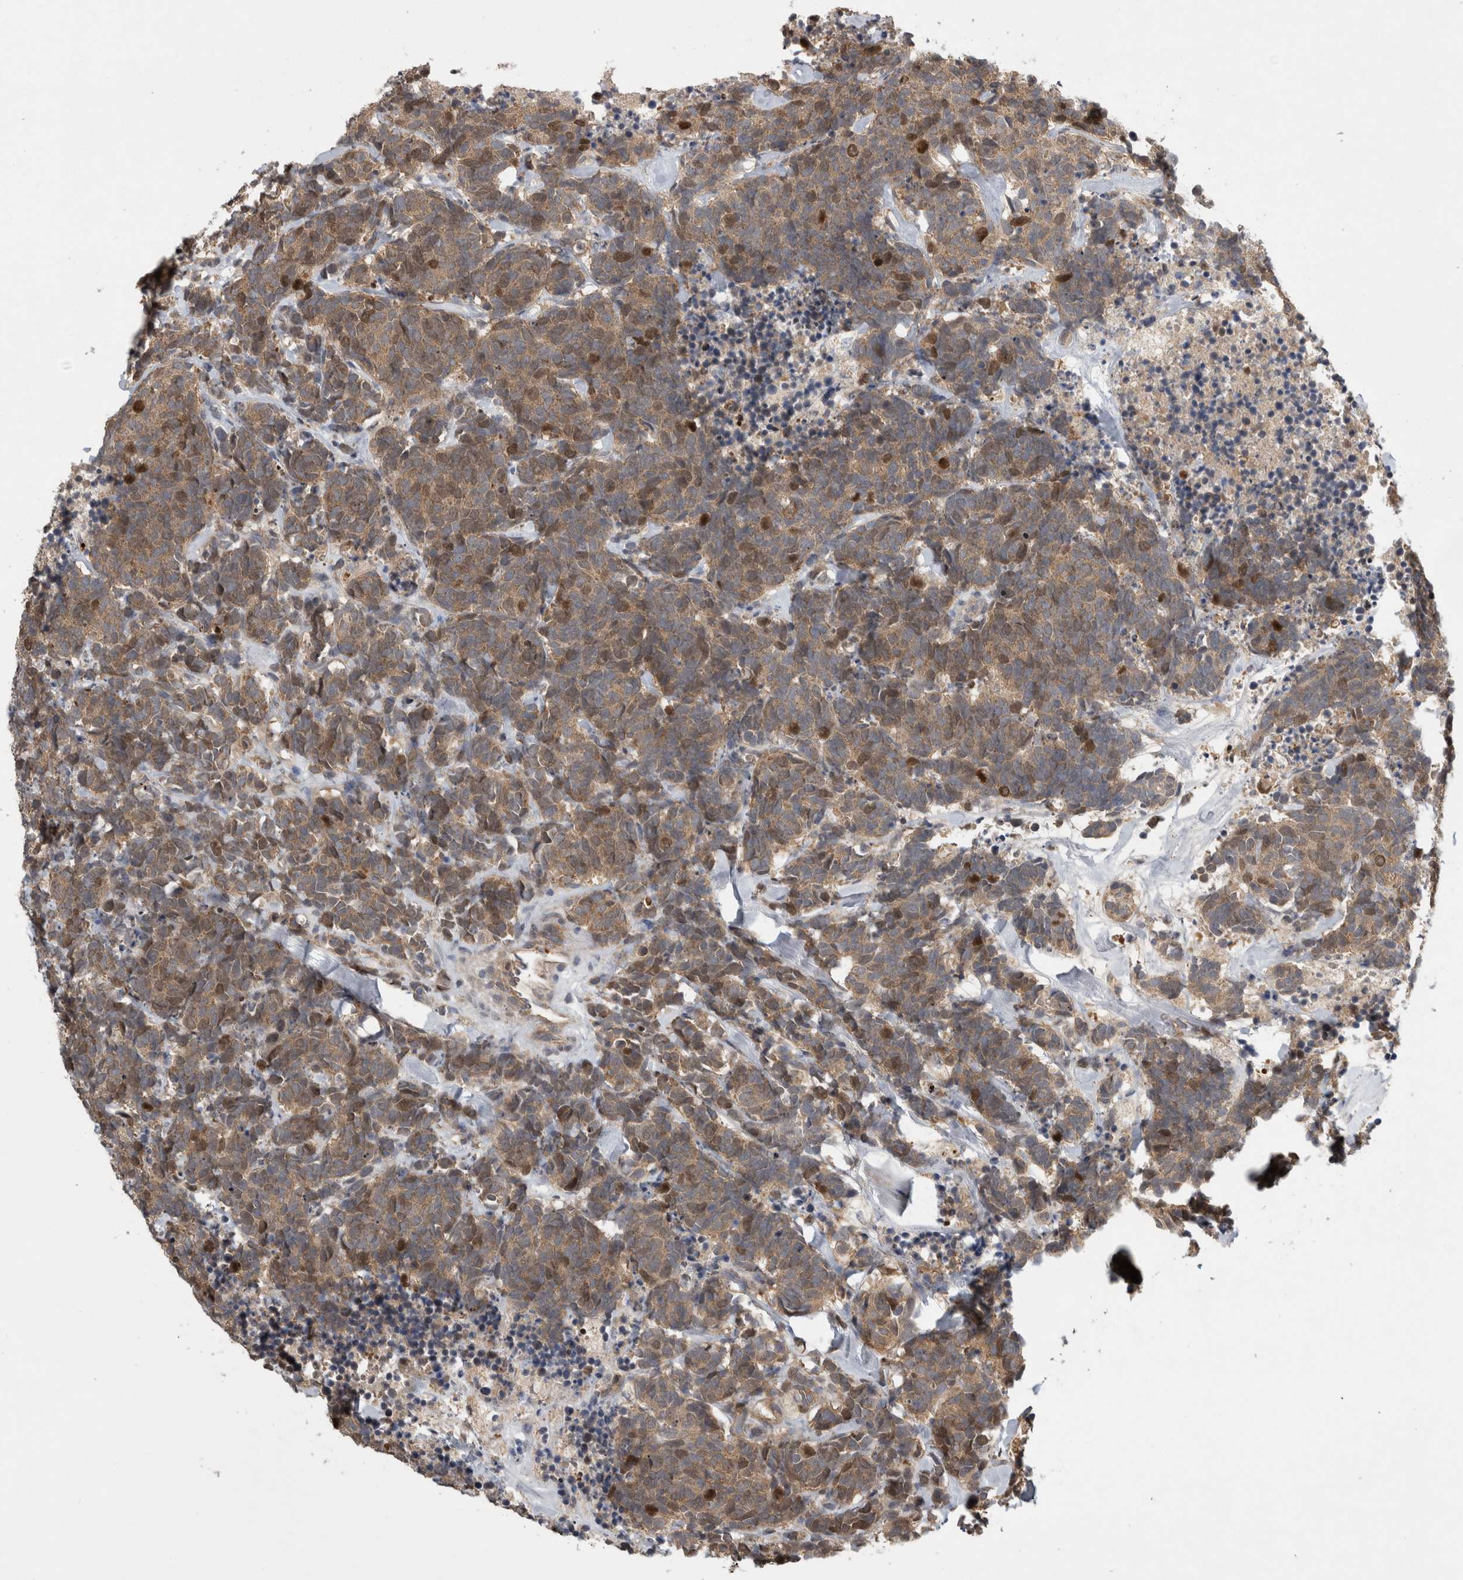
{"staining": {"intensity": "moderate", "quantity": ">75%", "location": "cytoplasmic/membranous,nuclear"}, "tissue": "carcinoid", "cell_type": "Tumor cells", "image_type": "cancer", "snomed": [{"axis": "morphology", "description": "Carcinoma, NOS"}, {"axis": "morphology", "description": "Carcinoid, malignant, NOS"}, {"axis": "topography", "description": "Urinary bladder"}], "caption": "Protein staining of carcinoma tissue demonstrates moderate cytoplasmic/membranous and nuclear positivity in about >75% of tumor cells.", "gene": "TRMT61B", "patient": {"sex": "male", "age": 57}}